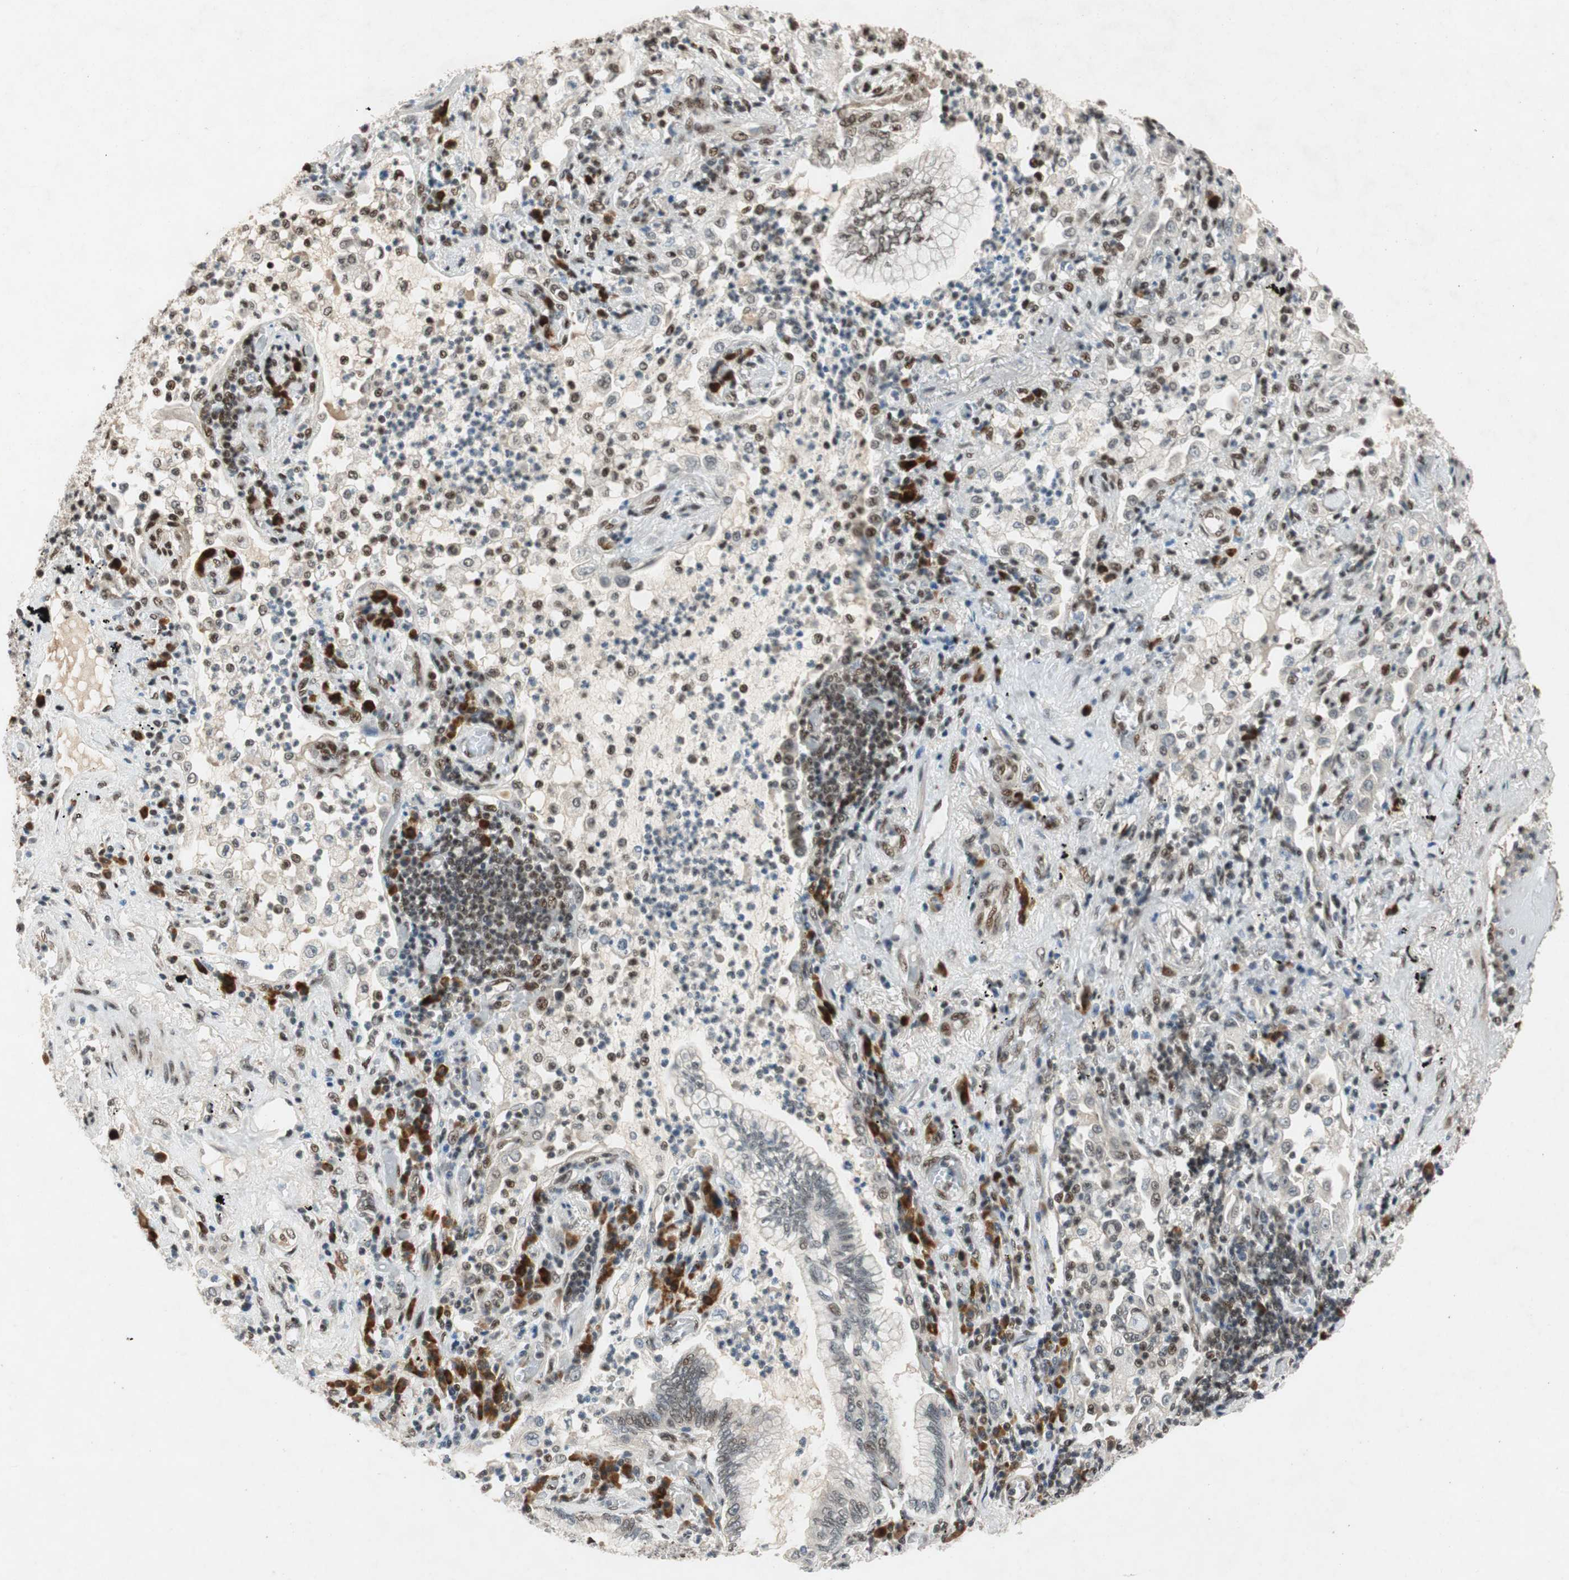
{"staining": {"intensity": "weak", "quantity": "<25%", "location": "nuclear"}, "tissue": "lung cancer", "cell_type": "Tumor cells", "image_type": "cancer", "snomed": [{"axis": "morphology", "description": "Normal tissue, NOS"}, {"axis": "morphology", "description": "Adenocarcinoma, NOS"}, {"axis": "topography", "description": "Bronchus"}, {"axis": "topography", "description": "Lung"}], "caption": "Tumor cells are negative for brown protein staining in lung cancer (adenocarcinoma). (DAB (3,3'-diaminobenzidine) immunohistochemistry (IHC) with hematoxylin counter stain).", "gene": "NCBP3", "patient": {"sex": "female", "age": 70}}